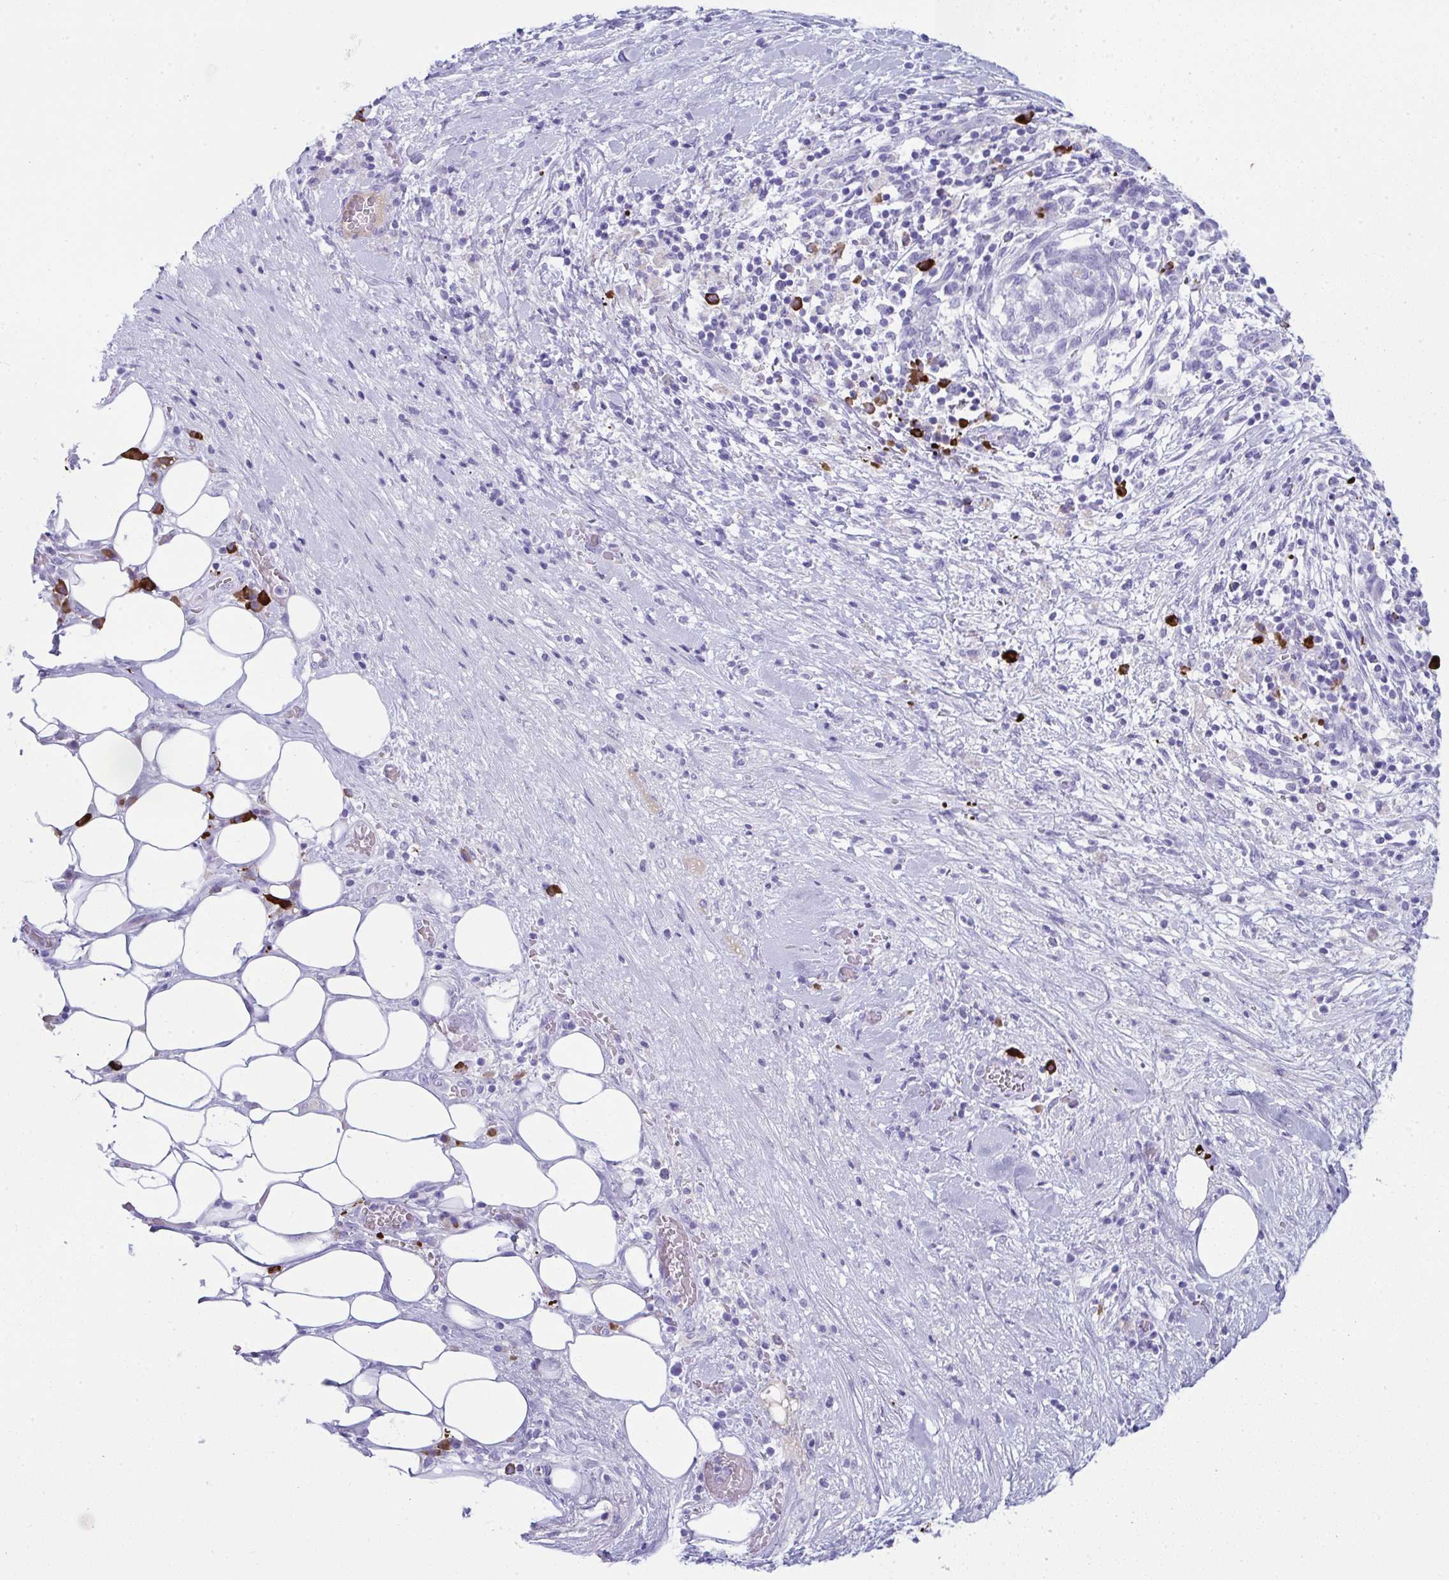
{"staining": {"intensity": "negative", "quantity": "none", "location": "none"}, "tissue": "pancreatic cancer", "cell_type": "Tumor cells", "image_type": "cancer", "snomed": [{"axis": "morphology", "description": "Adenocarcinoma, NOS"}, {"axis": "topography", "description": "Pancreas"}], "caption": "DAB (3,3'-diaminobenzidine) immunohistochemical staining of human pancreatic cancer (adenocarcinoma) reveals no significant expression in tumor cells. The staining is performed using DAB (3,3'-diaminobenzidine) brown chromogen with nuclei counter-stained in using hematoxylin.", "gene": "JCHAIN", "patient": {"sex": "male", "age": 44}}